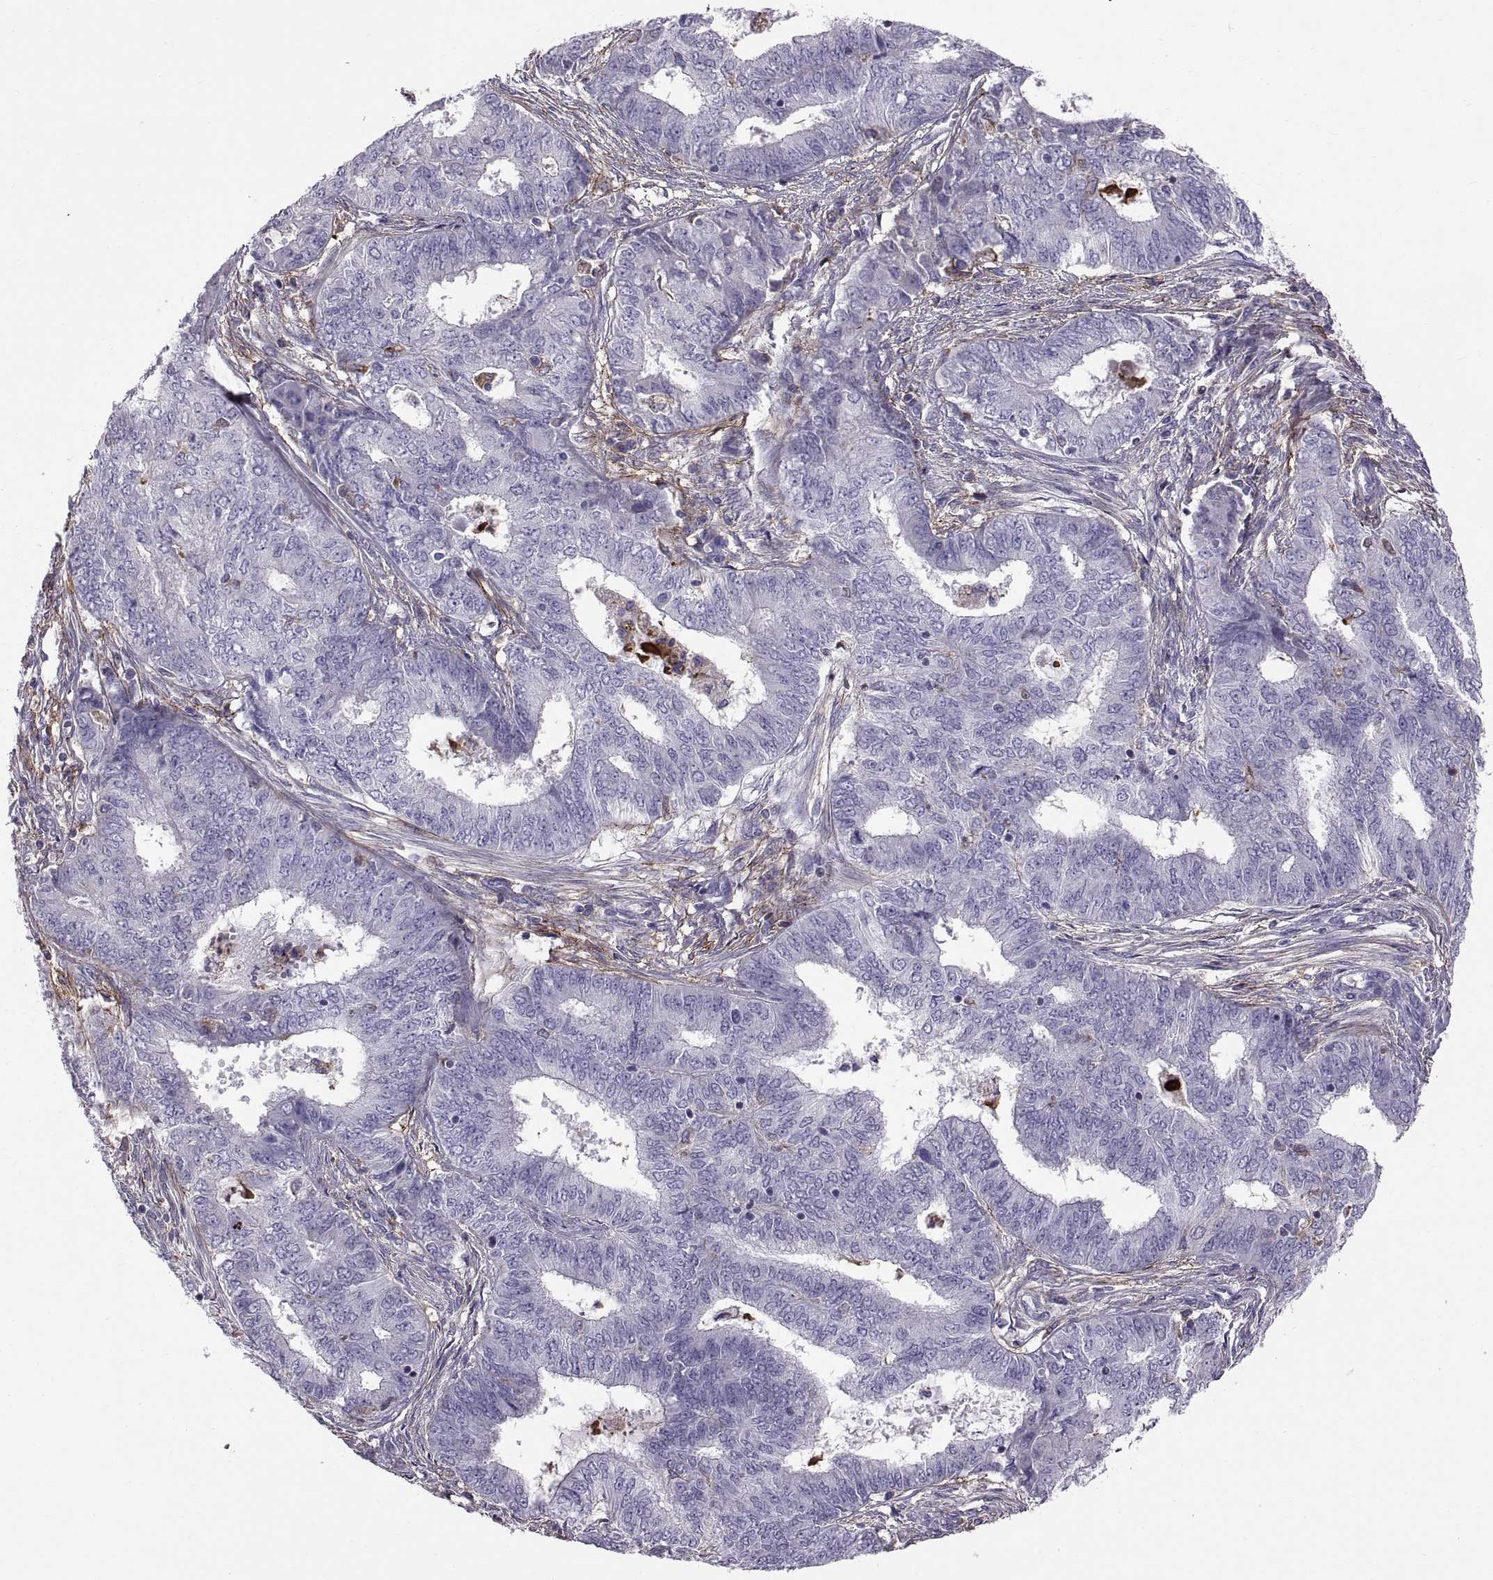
{"staining": {"intensity": "moderate", "quantity": "<25%", "location": "cytoplasmic/membranous"}, "tissue": "endometrial cancer", "cell_type": "Tumor cells", "image_type": "cancer", "snomed": [{"axis": "morphology", "description": "Adenocarcinoma, NOS"}, {"axis": "topography", "description": "Endometrium"}], "caption": "This photomicrograph exhibits adenocarcinoma (endometrial) stained with IHC to label a protein in brown. The cytoplasmic/membranous of tumor cells show moderate positivity for the protein. Nuclei are counter-stained blue.", "gene": "EMILIN2", "patient": {"sex": "female", "age": 62}}